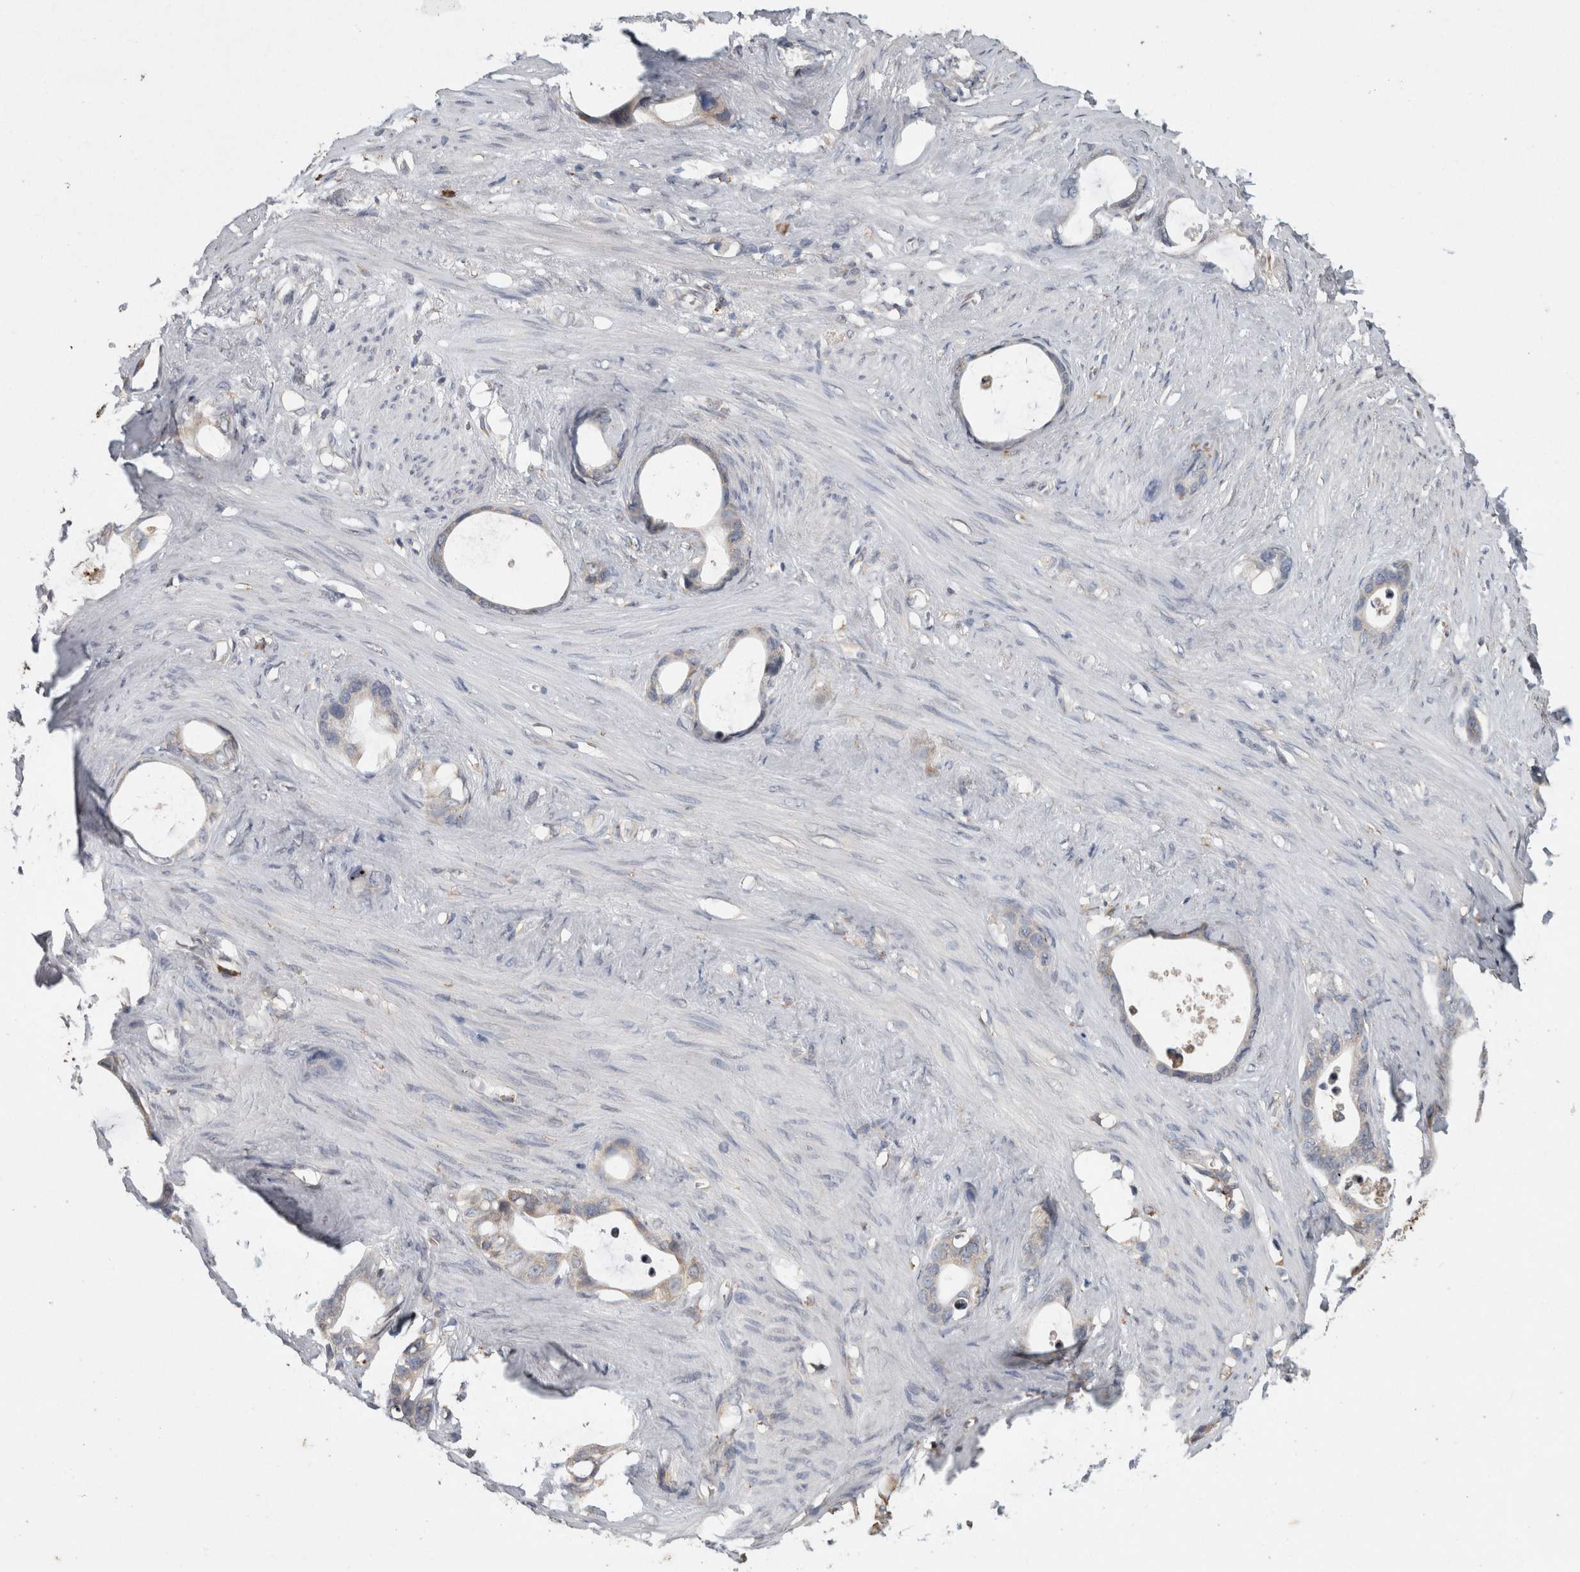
{"staining": {"intensity": "weak", "quantity": "<25%", "location": "cytoplasmic/membranous"}, "tissue": "stomach cancer", "cell_type": "Tumor cells", "image_type": "cancer", "snomed": [{"axis": "morphology", "description": "Adenocarcinoma, NOS"}, {"axis": "topography", "description": "Stomach"}], "caption": "A micrograph of human stomach cancer (adenocarcinoma) is negative for staining in tumor cells. (DAB (3,3'-diaminobenzidine) immunohistochemistry (IHC) with hematoxylin counter stain).", "gene": "ADGRL3", "patient": {"sex": "female", "age": 75}}